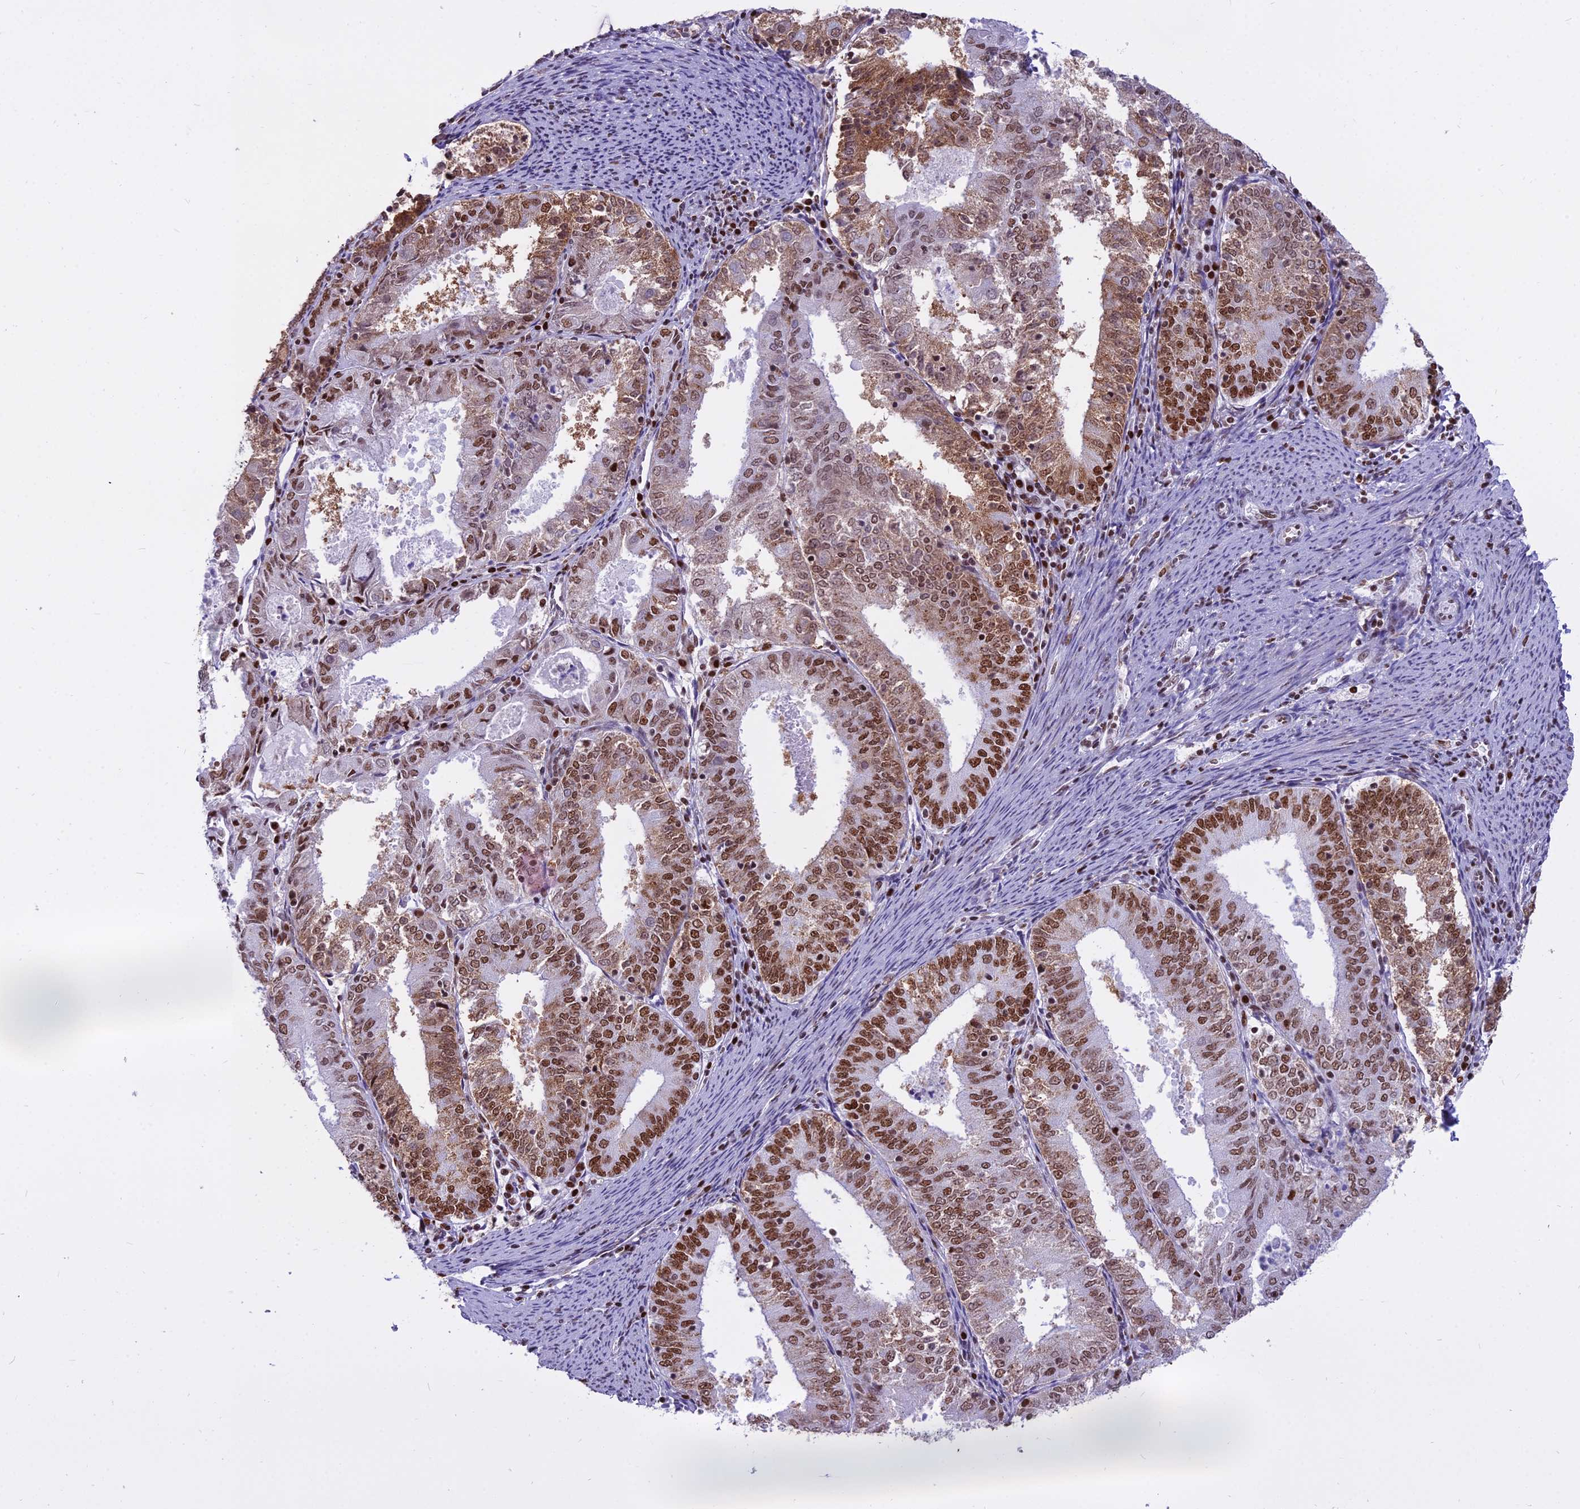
{"staining": {"intensity": "moderate", "quantity": ">75%", "location": "cytoplasmic/membranous,nuclear"}, "tissue": "endometrial cancer", "cell_type": "Tumor cells", "image_type": "cancer", "snomed": [{"axis": "morphology", "description": "Adenocarcinoma, NOS"}, {"axis": "topography", "description": "Endometrium"}], "caption": "The immunohistochemical stain shows moderate cytoplasmic/membranous and nuclear staining in tumor cells of endometrial cancer tissue. (Stains: DAB in brown, nuclei in blue, Microscopy: brightfield microscopy at high magnification).", "gene": "PARP1", "patient": {"sex": "female", "age": 57}}